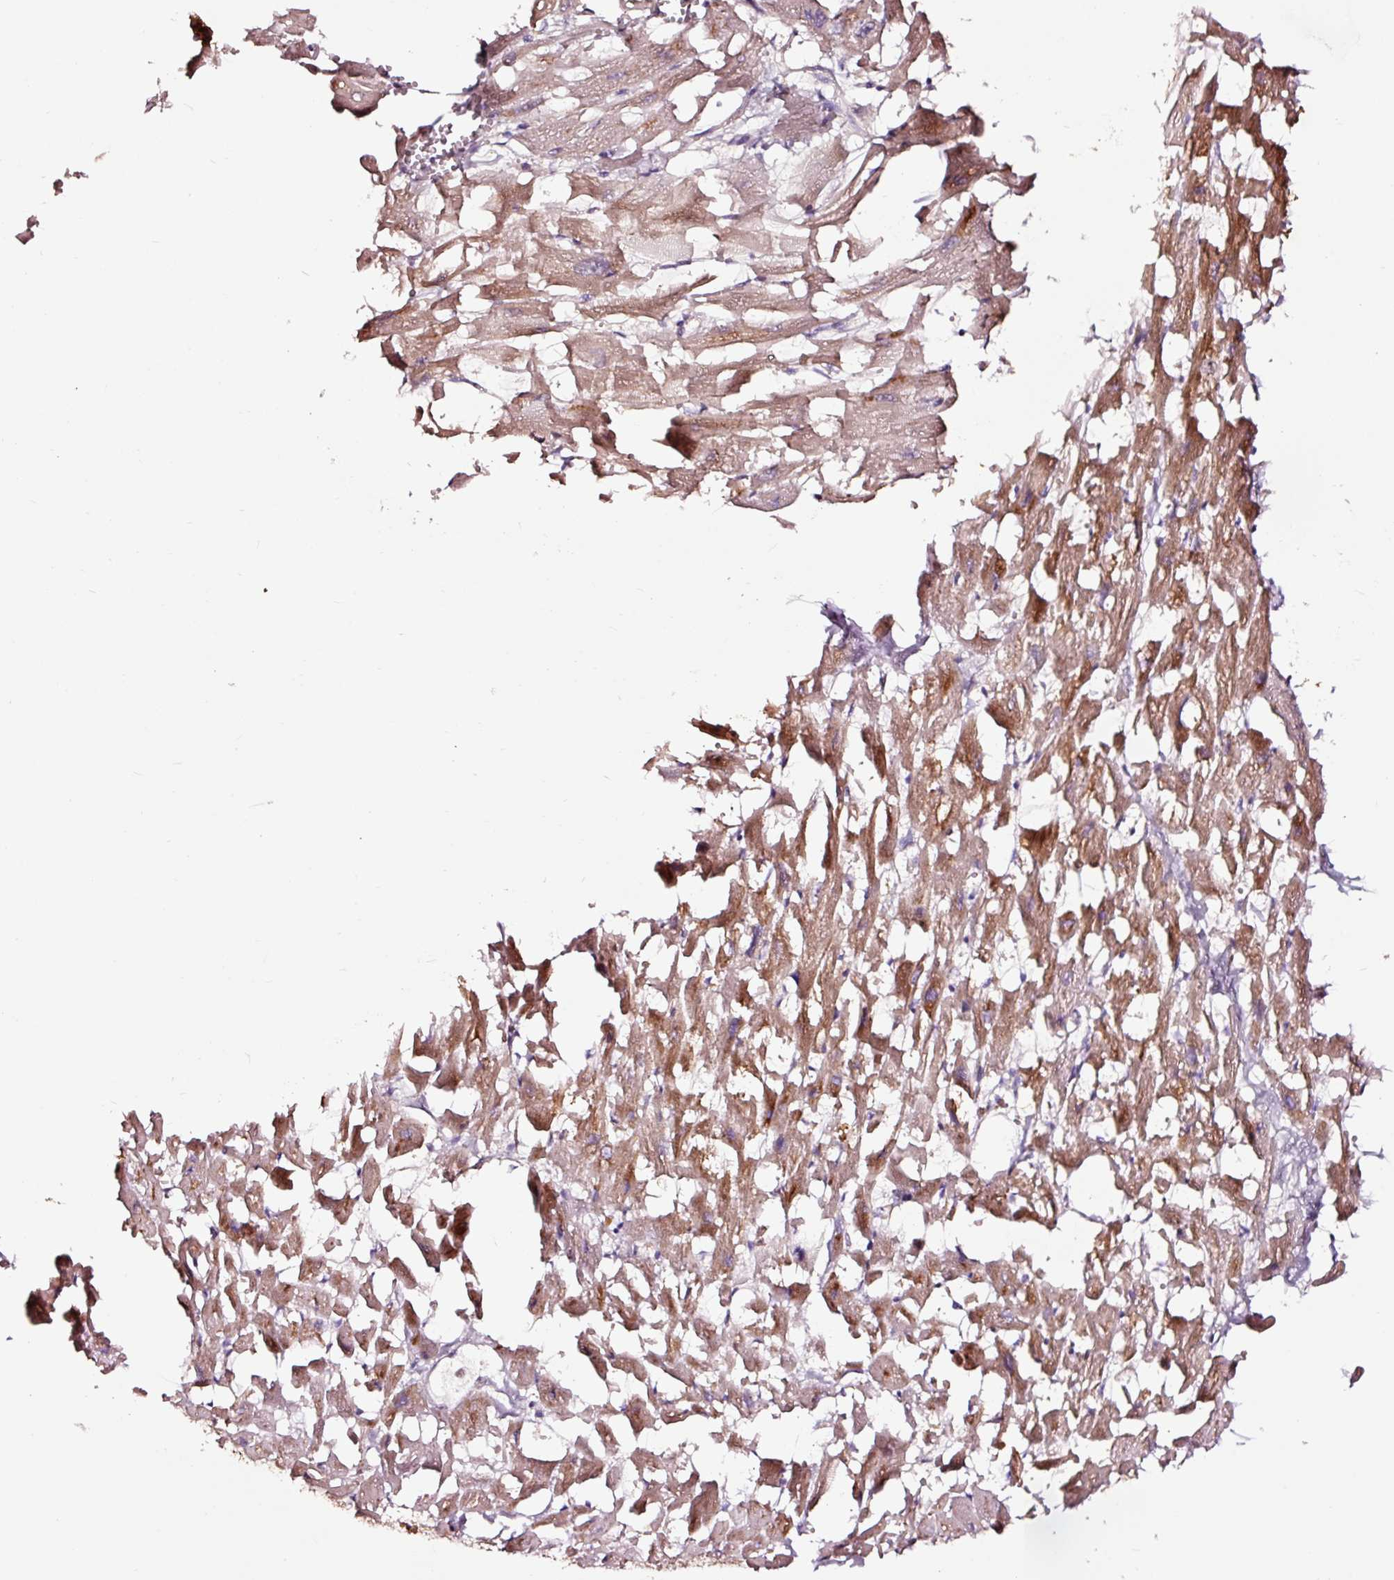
{"staining": {"intensity": "strong", "quantity": ">75%", "location": "cytoplasmic/membranous"}, "tissue": "heart muscle", "cell_type": "Cardiomyocytes", "image_type": "normal", "snomed": [{"axis": "morphology", "description": "Normal tissue, NOS"}, {"axis": "topography", "description": "Heart"}], "caption": "About >75% of cardiomyocytes in normal heart muscle exhibit strong cytoplasmic/membranous protein positivity as visualized by brown immunohistochemical staining.", "gene": "TPM1", "patient": {"sex": "female", "age": 64}}